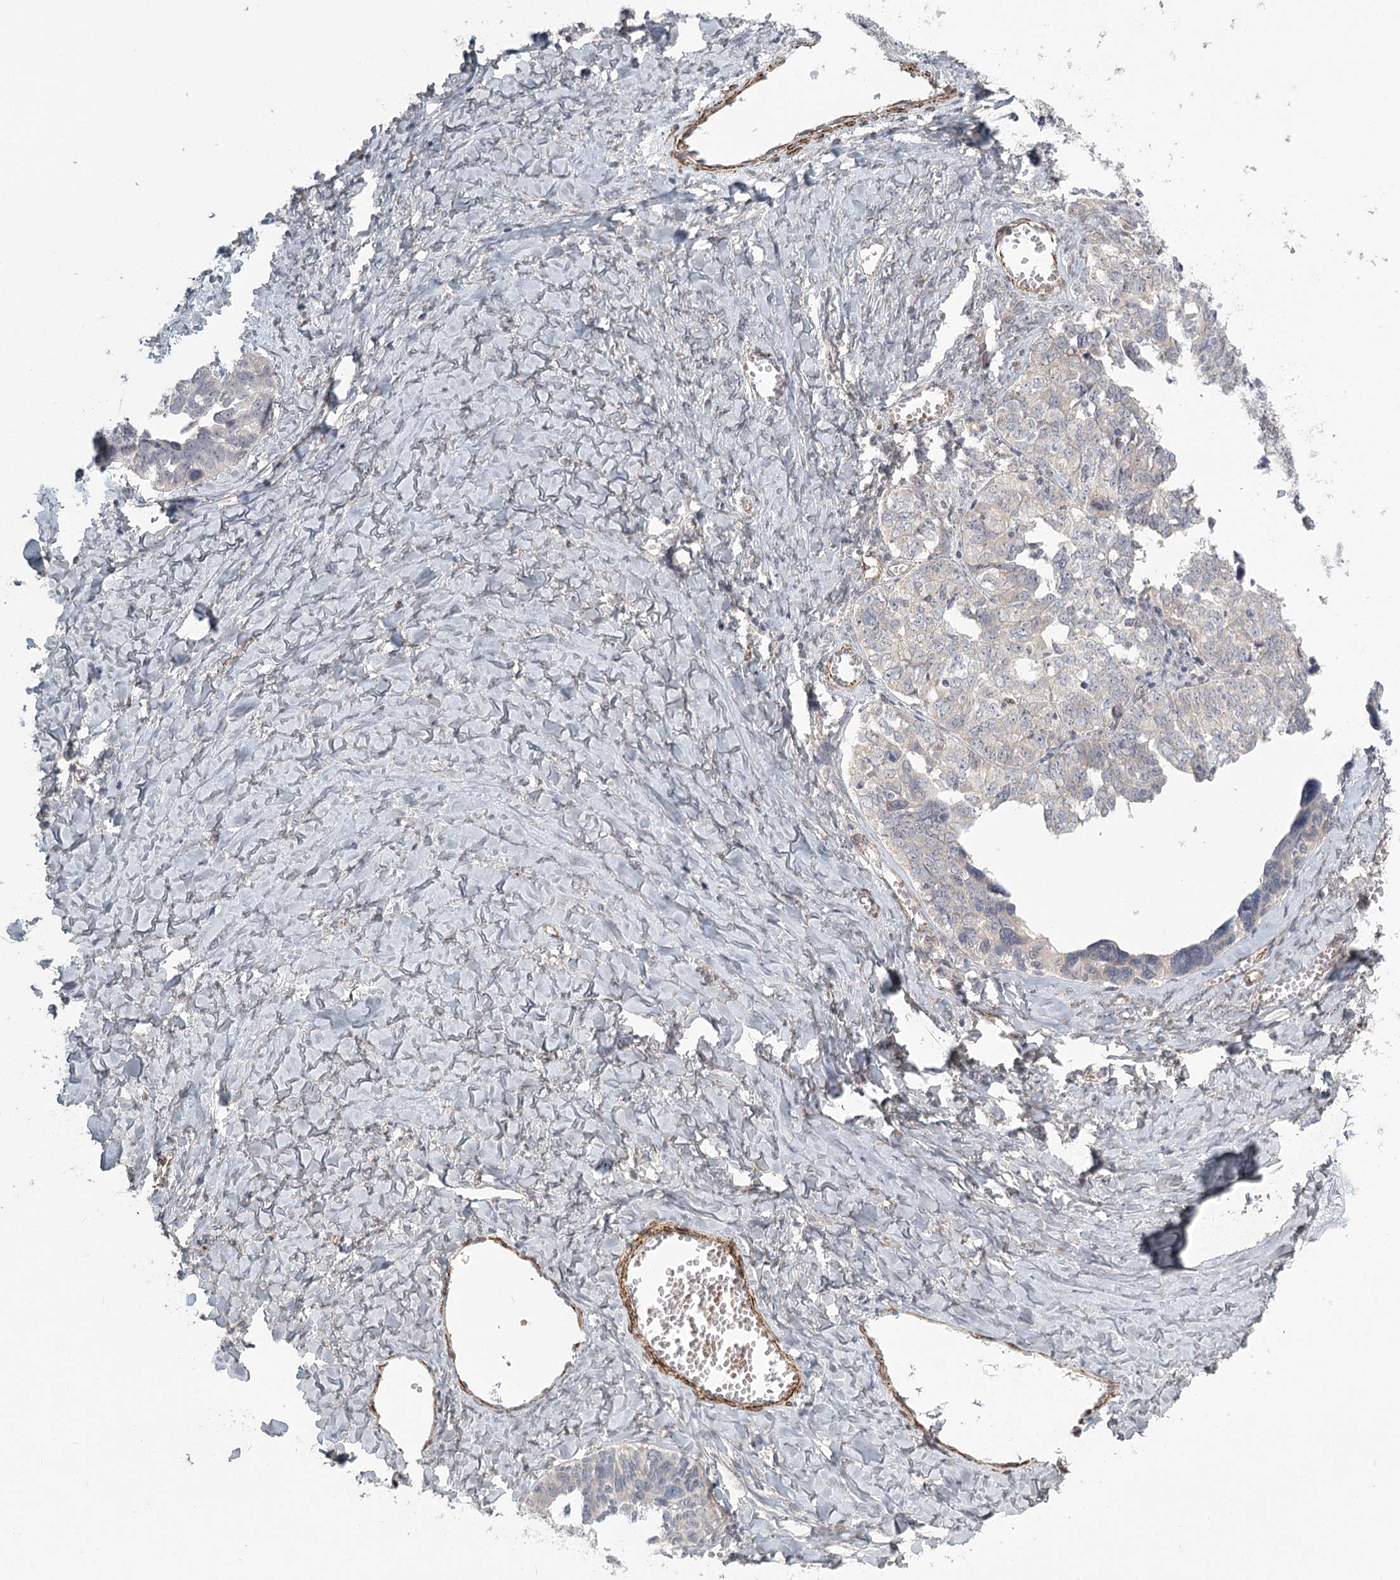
{"staining": {"intensity": "negative", "quantity": "none", "location": "none"}, "tissue": "ovarian cancer", "cell_type": "Tumor cells", "image_type": "cancer", "snomed": [{"axis": "morphology", "description": "Cystadenocarcinoma, serous, NOS"}, {"axis": "topography", "description": "Ovary"}], "caption": "A photomicrograph of ovarian cancer (serous cystadenocarcinoma) stained for a protein reveals no brown staining in tumor cells.", "gene": "MEPE", "patient": {"sex": "female", "age": 79}}